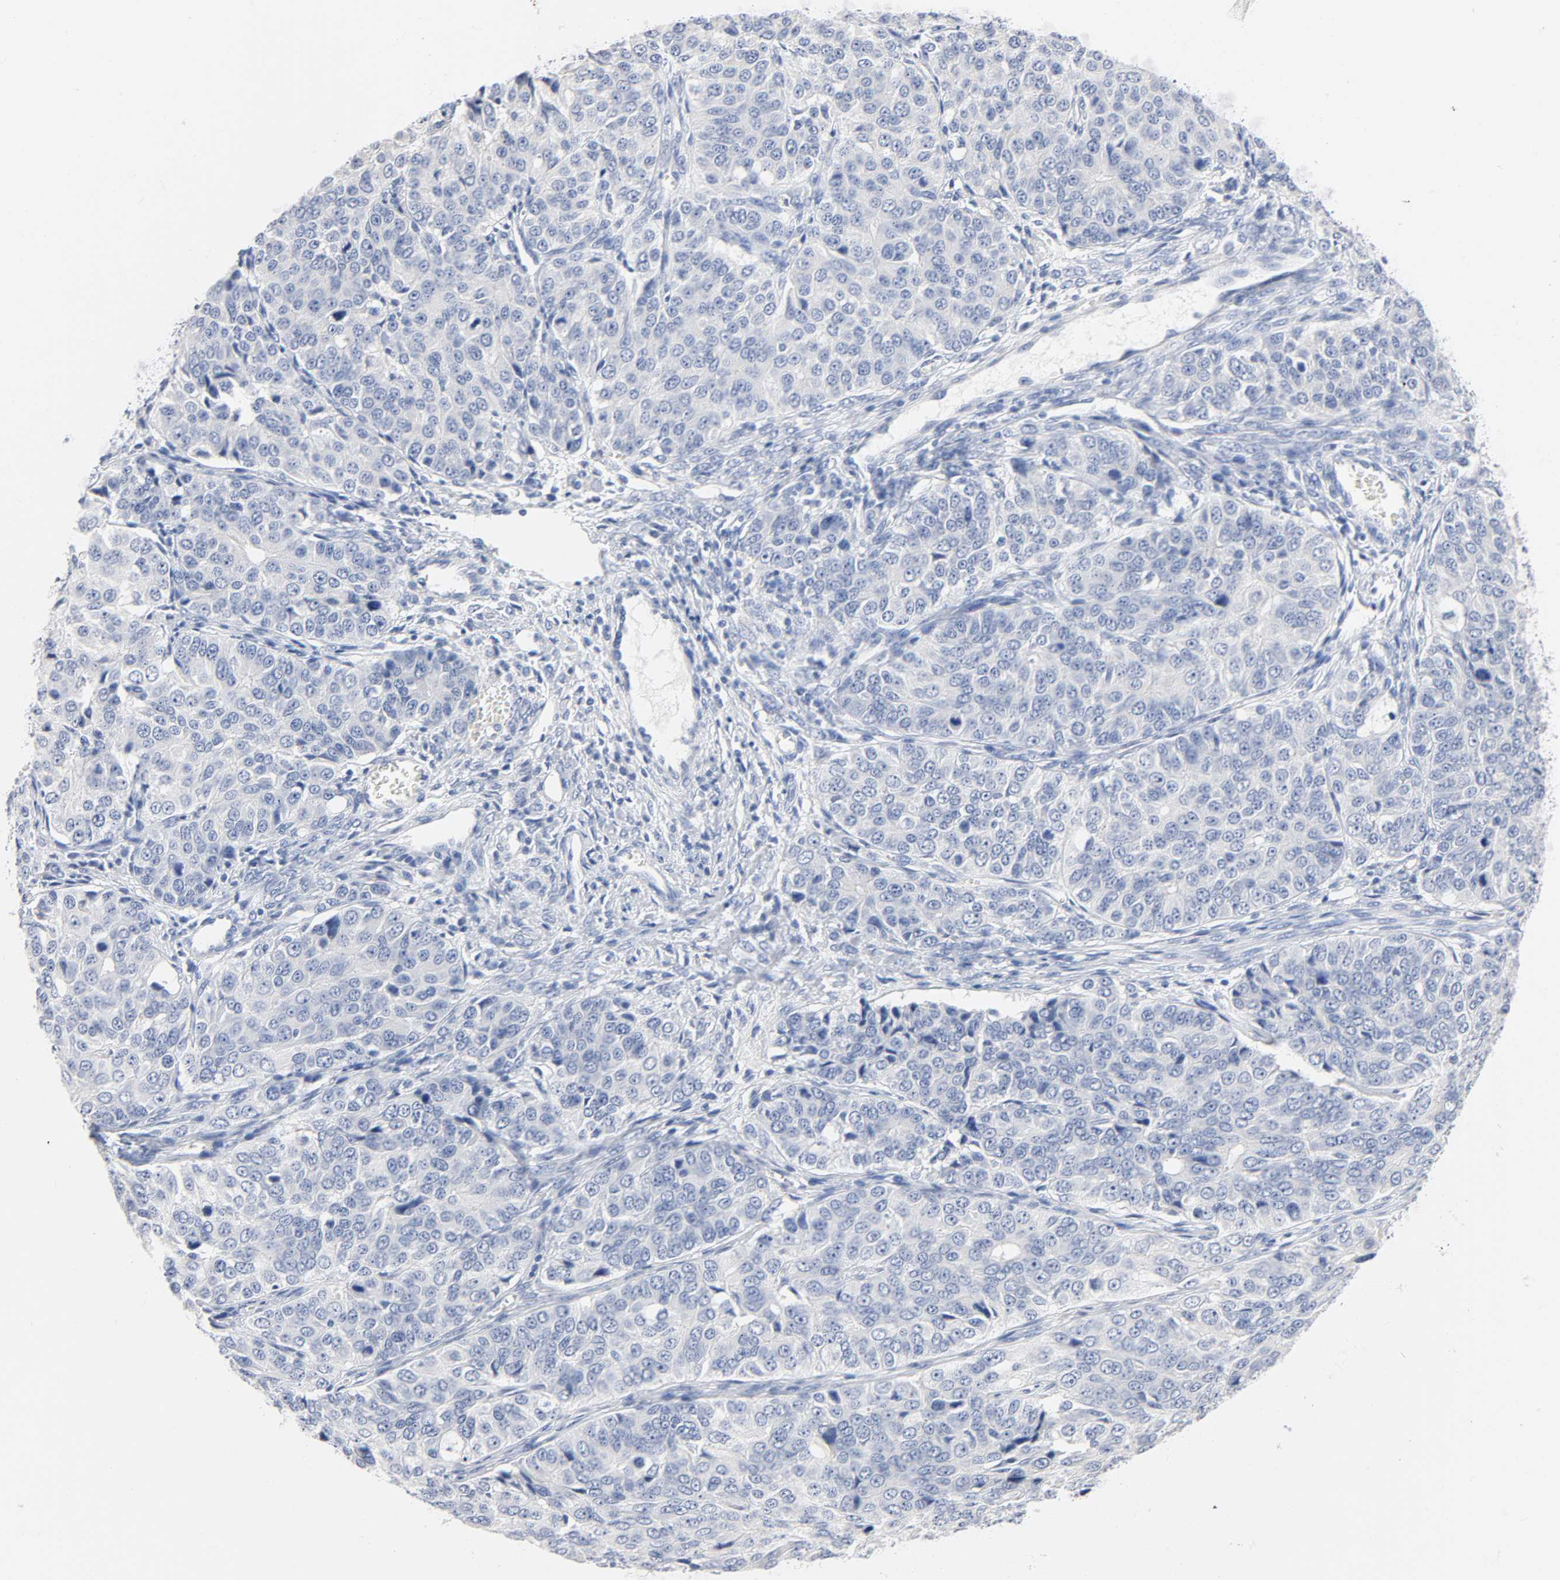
{"staining": {"intensity": "negative", "quantity": "none", "location": "none"}, "tissue": "ovarian cancer", "cell_type": "Tumor cells", "image_type": "cancer", "snomed": [{"axis": "morphology", "description": "Carcinoma, endometroid"}, {"axis": "topography", "description": "Ovary"}], "caption": "High power microscopy image of an IHC histopathology image of ovarian cancer, revealing no significant positivity in tumor cells. (Stains: DAB (3,3'-diaminobenzidine) IHC with hematoxylin counter stain, Microscopy: brightfield microscopy at high magnification).", "gene": "ACP3", "patient": {"sex": "female", "age": 51}}